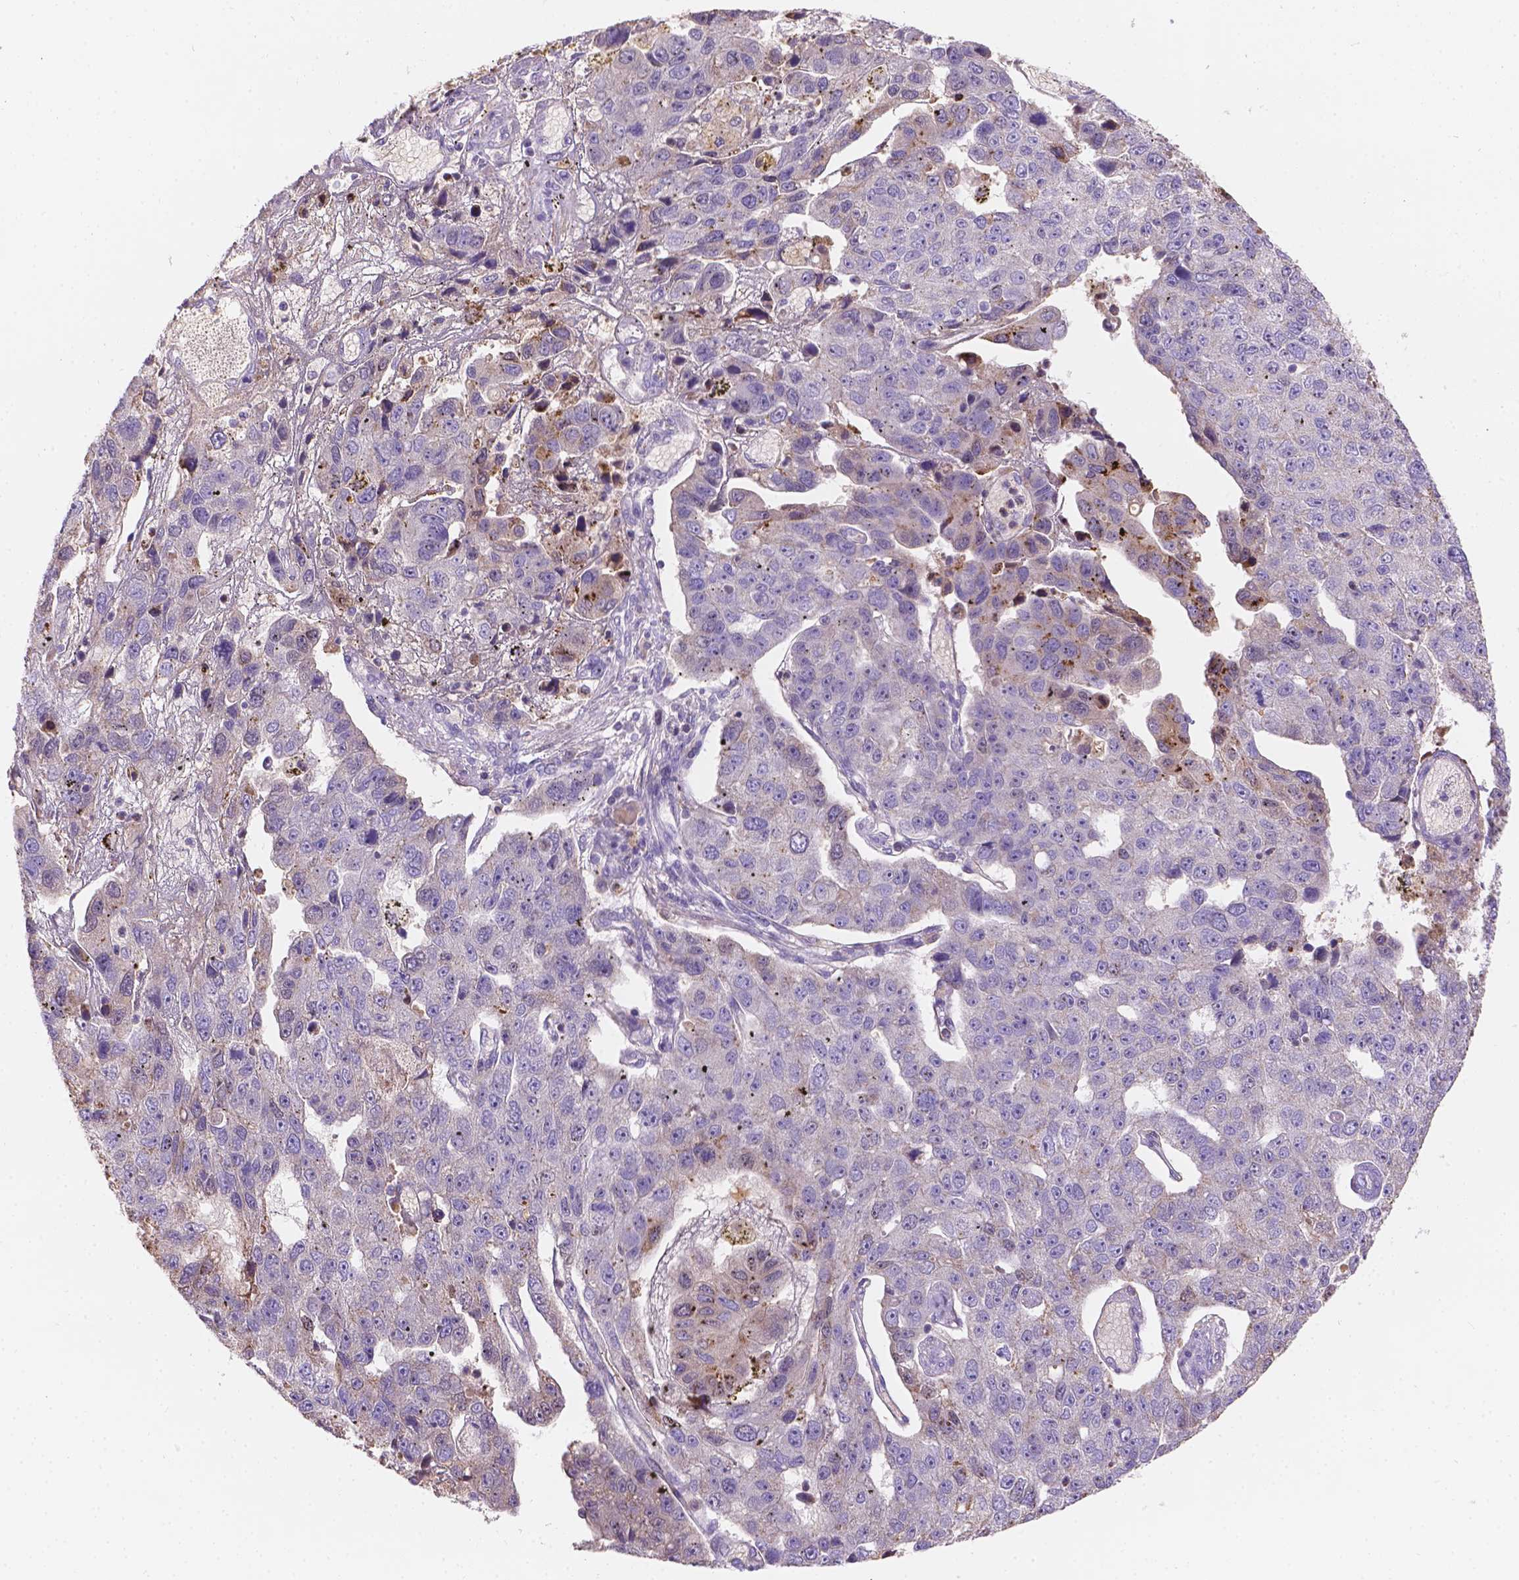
{"staining": {"intensity": "negative", "quantity": "none", "location": "none"}, "tissue": "pancreatic cancer", "cell_type": "Tumor cells", "image_type": "cancer", "snomed": [{"axis": "morphology", "description": "Adenocarcinoma, NOS"}, {"axis": "topography", "description": "Pancreas"}], "caption": "Tumor cells are negative for protein expression in human pancreatic cancer (adenocarcinoma). (Brightfield microscopy of DAB immunohistochemistry at high magnification).", "gene": "CDK10", "patient": {"sex": "female", "age": 61}}